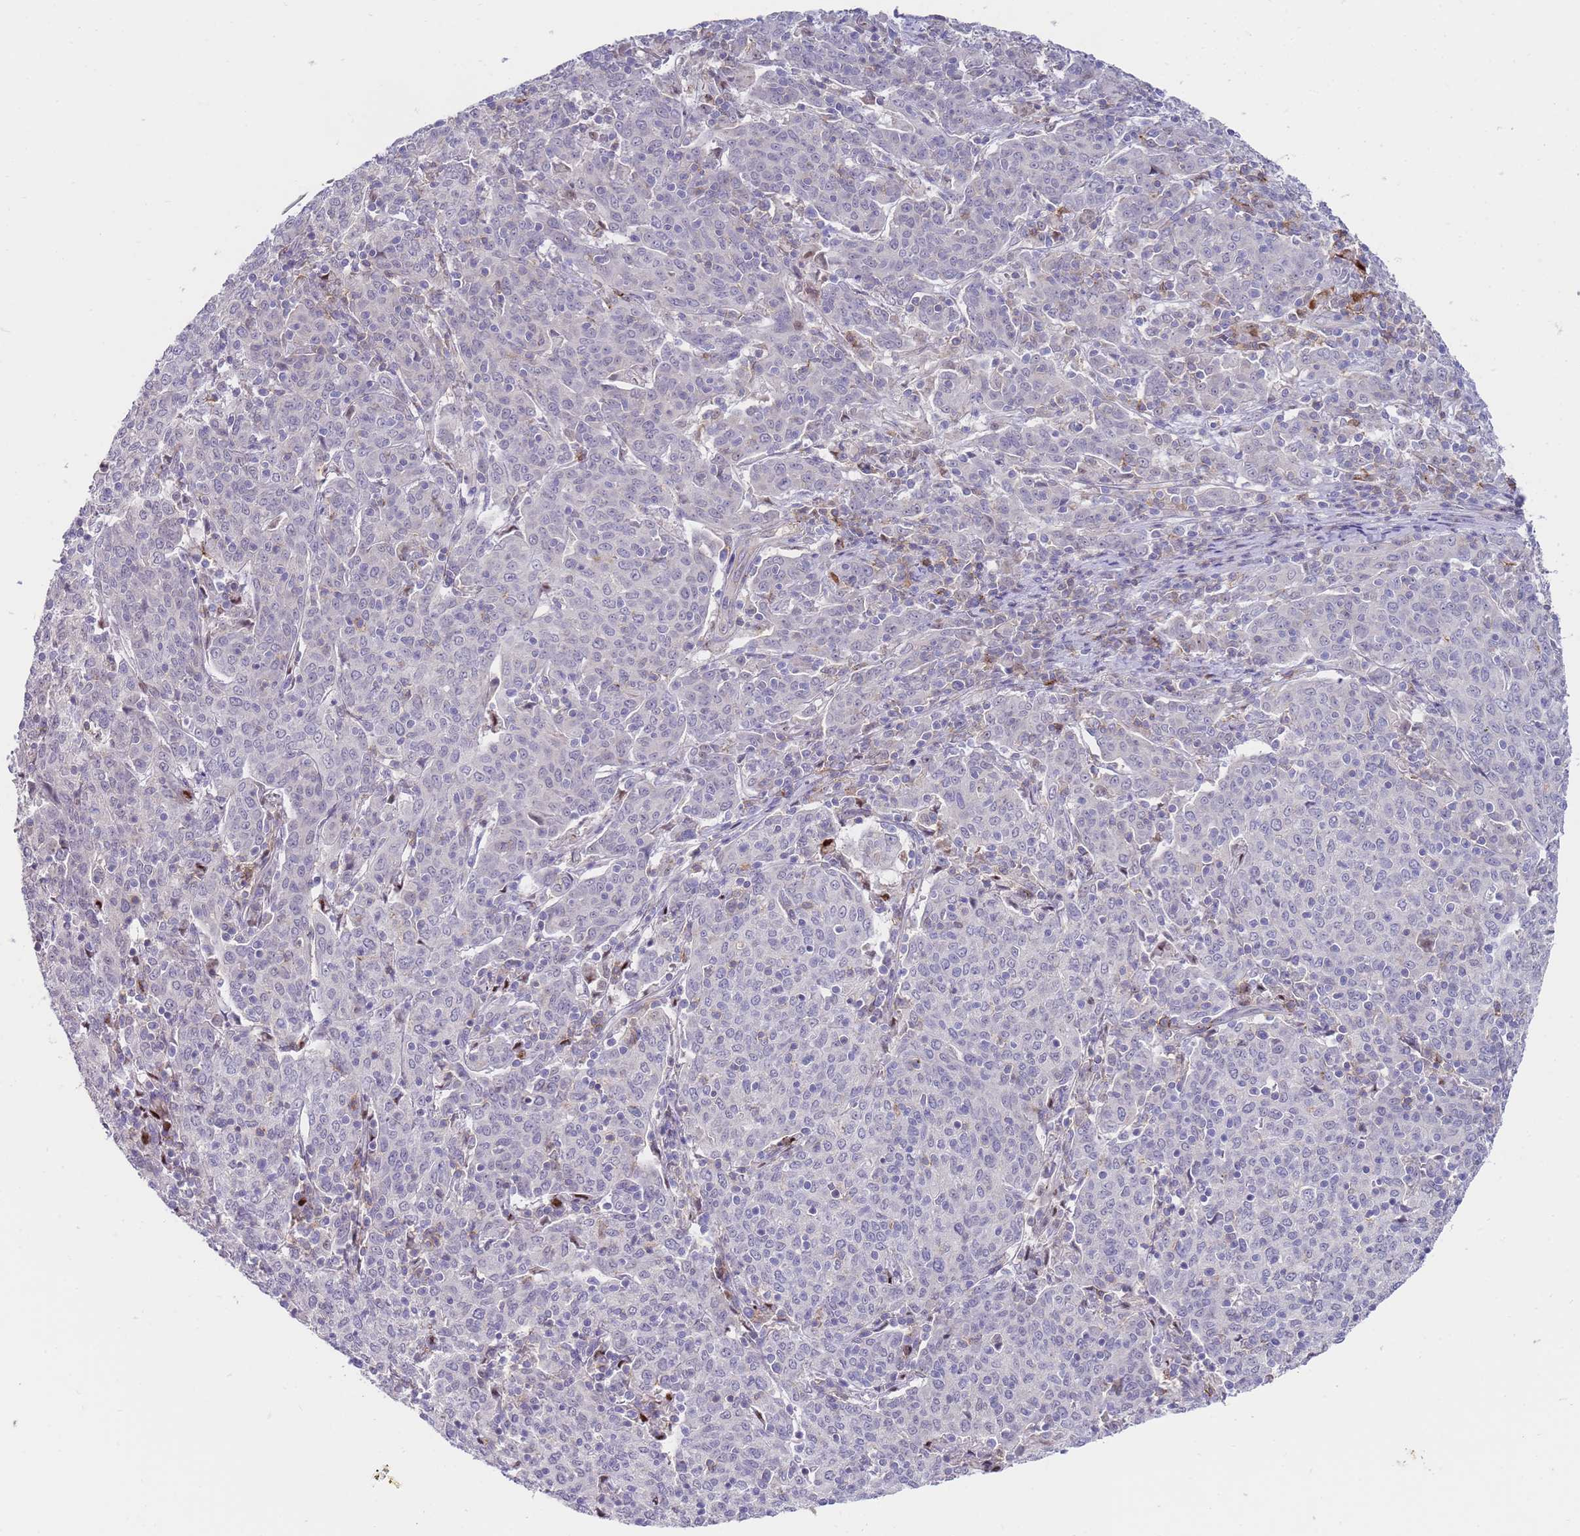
{"staining": {"intensity": "negative", "quantity": "none", "location": "none"}, "tissue": "cervical cancer", "cell_type": "Tumor cells", "image_type": "cancer", "snomed": [{"axis": "morphology", "description": "Squamous cell carcinoma, NOS"}, {"axis": "topography", "description": "Cervix"}], "caption": "This is an IHC histopathology image of human cervical cancer (squamous cell carcinoma). There is no staining in tumor cells.", "gene": "STK25", "patient": {"sex": "female", "age": 67}}